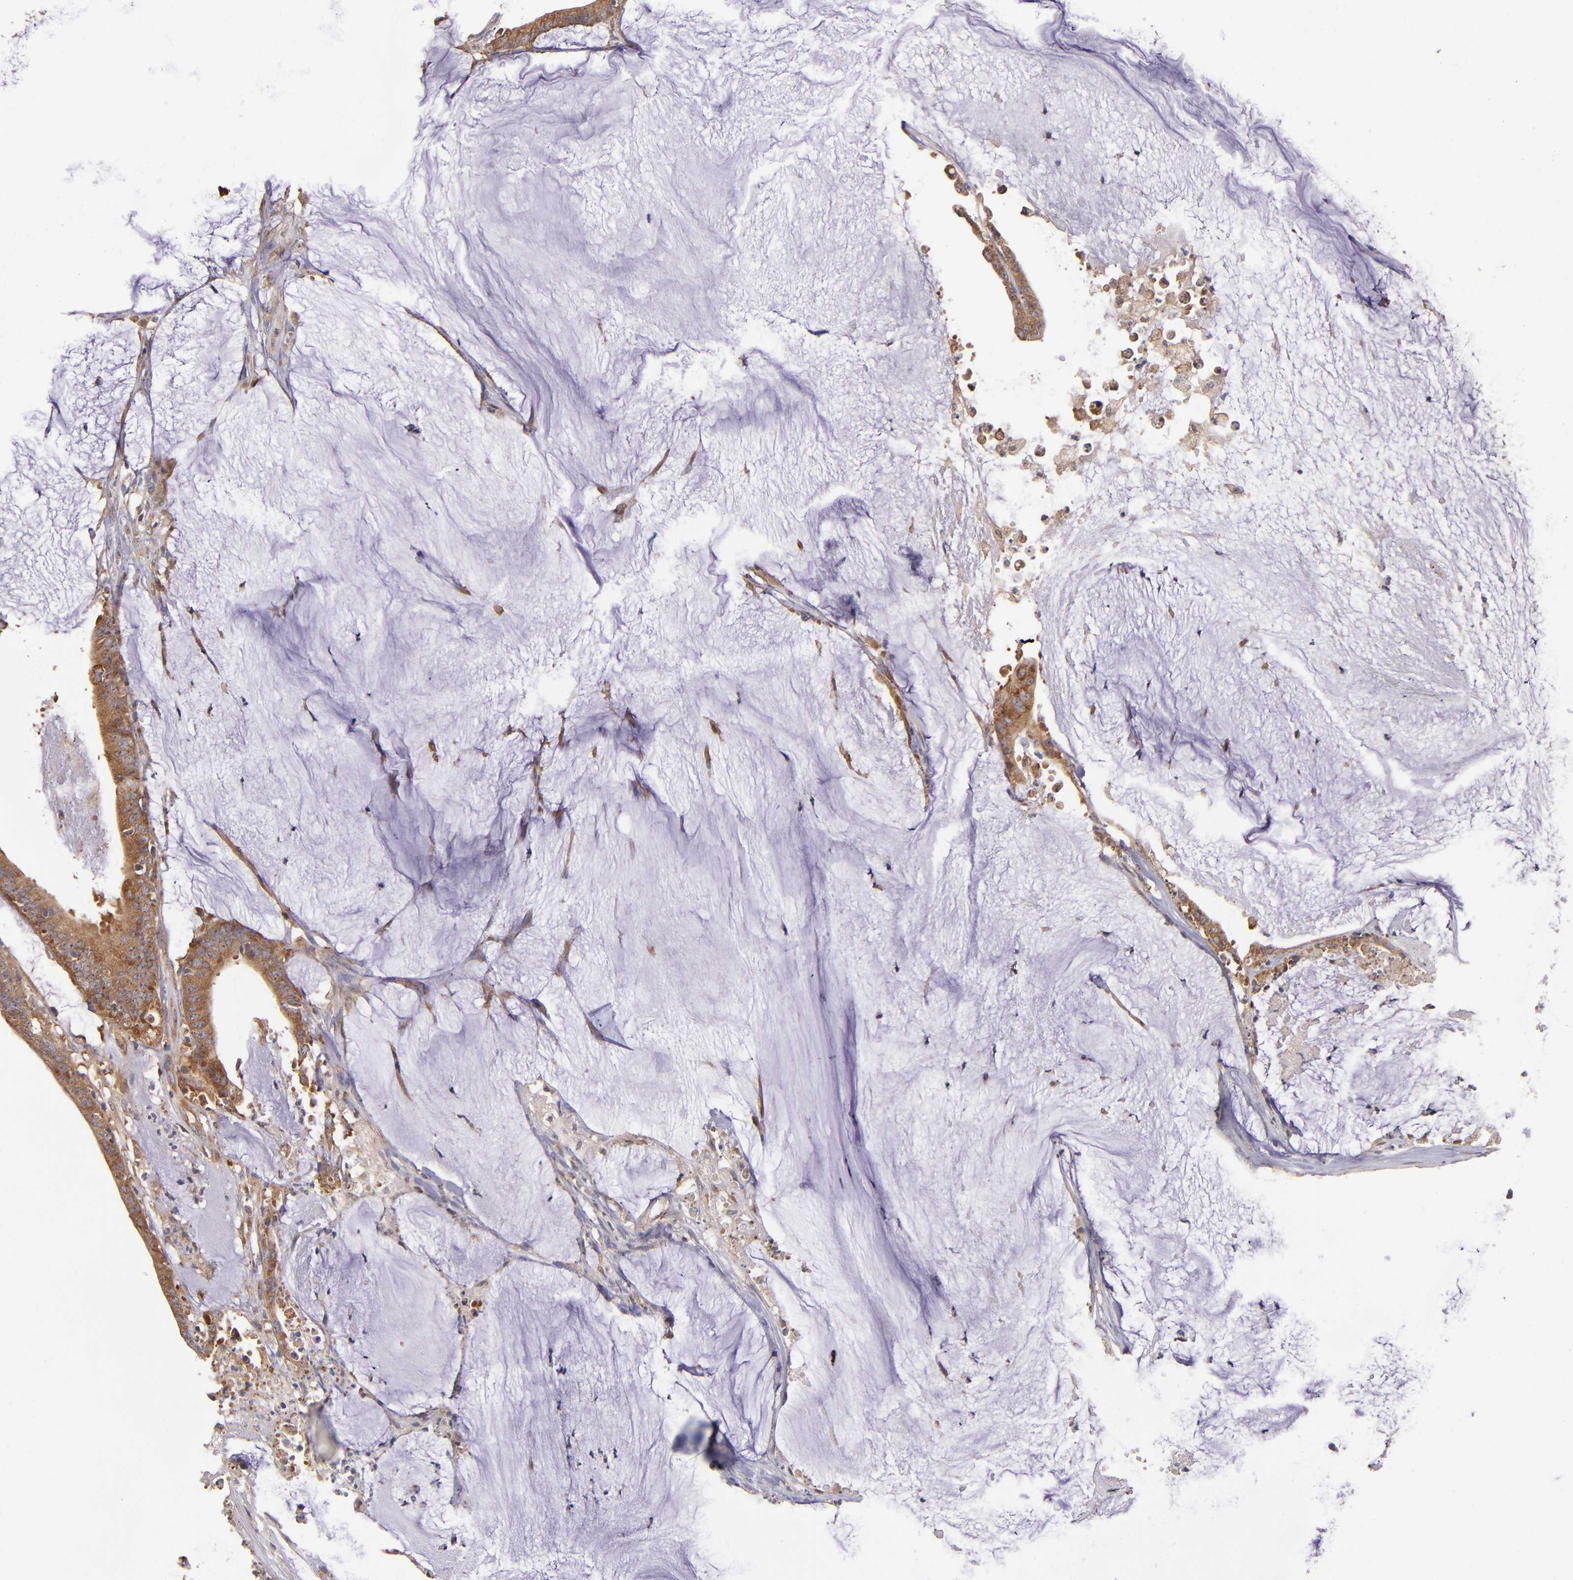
{"staining": {"intensity": "moderate", "quantity": ">75%", "location": "cytoplasmic/membranous"}, "tissue": "colorectal cancer", "cell_type": "Tumor cells", "image_type": "cancer", "snomed": [{"axis": "morphology", "description": "Adenocarcinoma, NOS"}, {"axis": "topography", "description": "Rectum"}], "caption": "An immunohistochemistry (IHC) photomicrograph of tumor tissue is shown. Protein staining in brown highlights moderate cytoplasmic/membranous positivity in colorectal cancer within tumor cells.", "gene": "EIF4ENIF1", "patient": {"sex": "female", "age": 66}}